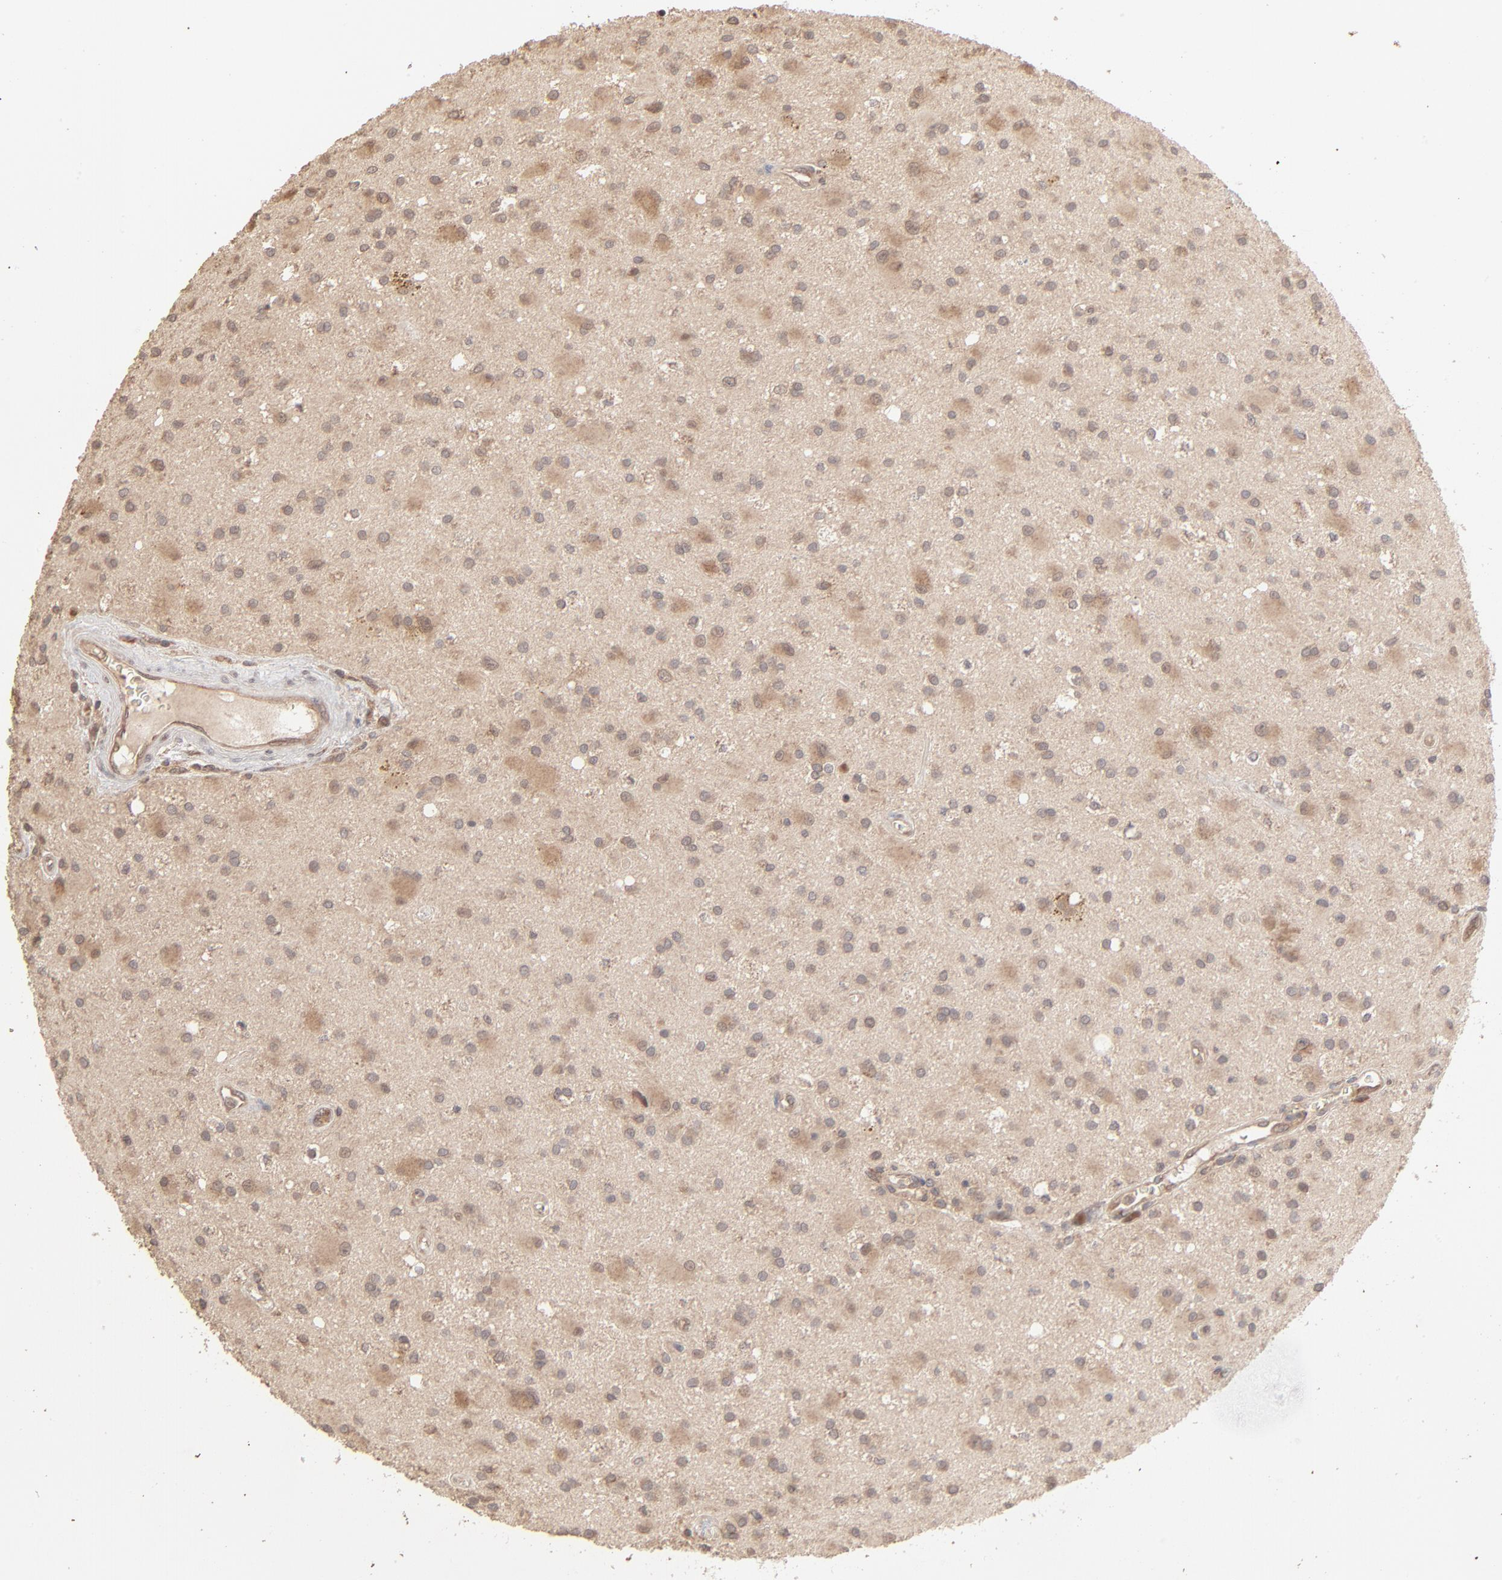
{"staining": {"intensity": "weak", "quantity": ">75%", "location": "cytoplasmic/membranous"}, "tissue": "glioma", "cell_type": "Tumor cells", "image_type": "cancer", "snomed": [{"axis": "morphology", "description": "Glioma, malignant, Low grade"}, {"axis": "topography", "description": "Brain"}], "caption": "Glioma stained for a protein demonstrates weak cytoplasmic/membranous positivity in tumor cells.", "gene": "SCFD1", "patient": {"sex": "male", "age": 58}}